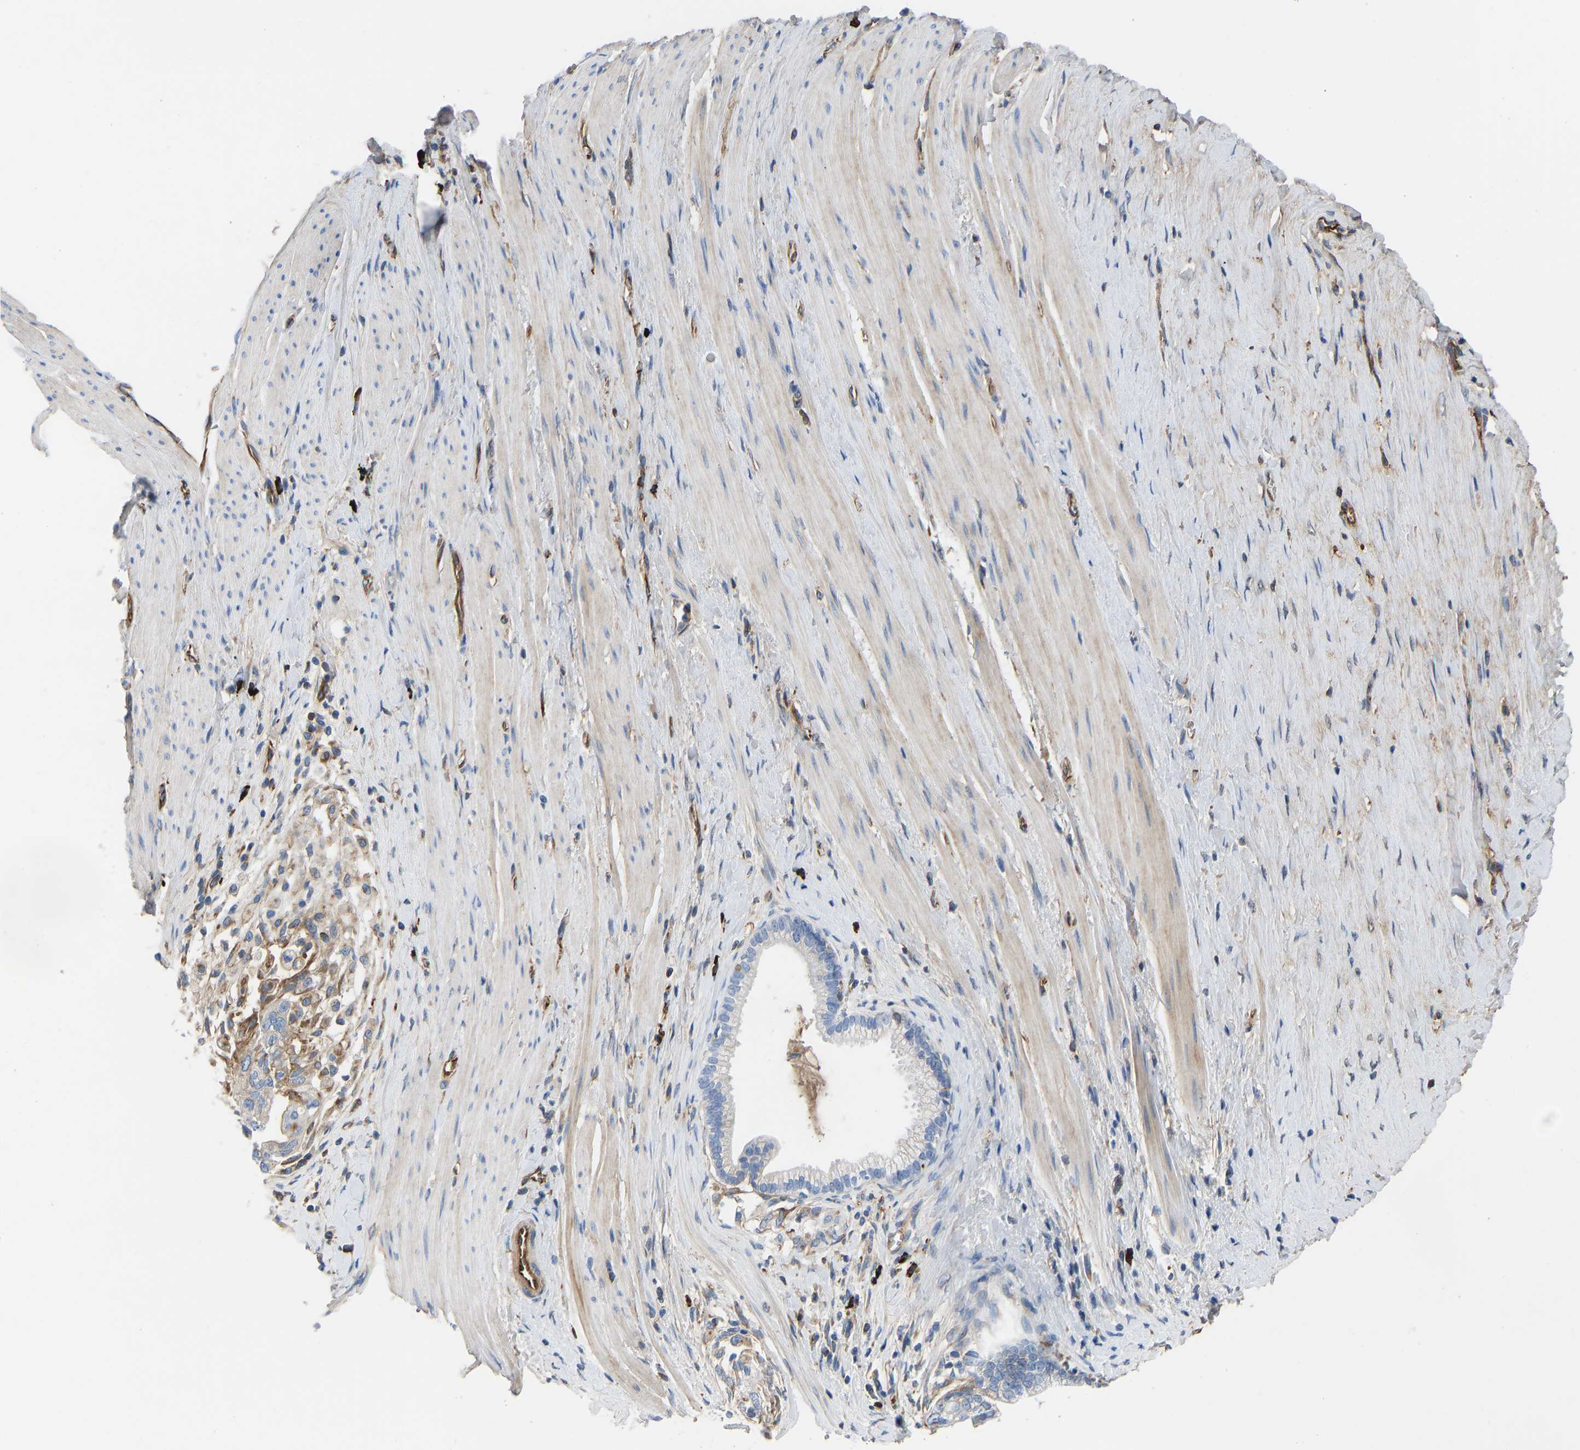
{"staining": {"intensity": "weak", "quantity": "25%-75%", "location": "cytoplasmic/membranous"}, "tissue": "pancreatic cancer", "cell_type": "Tumor cells", "image_type": "cancer", "snomed": [{"axis": "morphology", "description": "Adenocarcinoma, NOS"}, {"axis": "topography", "description": "Pancreas"}], "caption": "Tumor cells show low levels of weak cytoplasmic/membranous expression in approximately 25%-75% of cells in human pancreatic cancer (adenocarcinoma).", "gene": "HSPG2", "patient": {"sex": "male", "age": 69}}